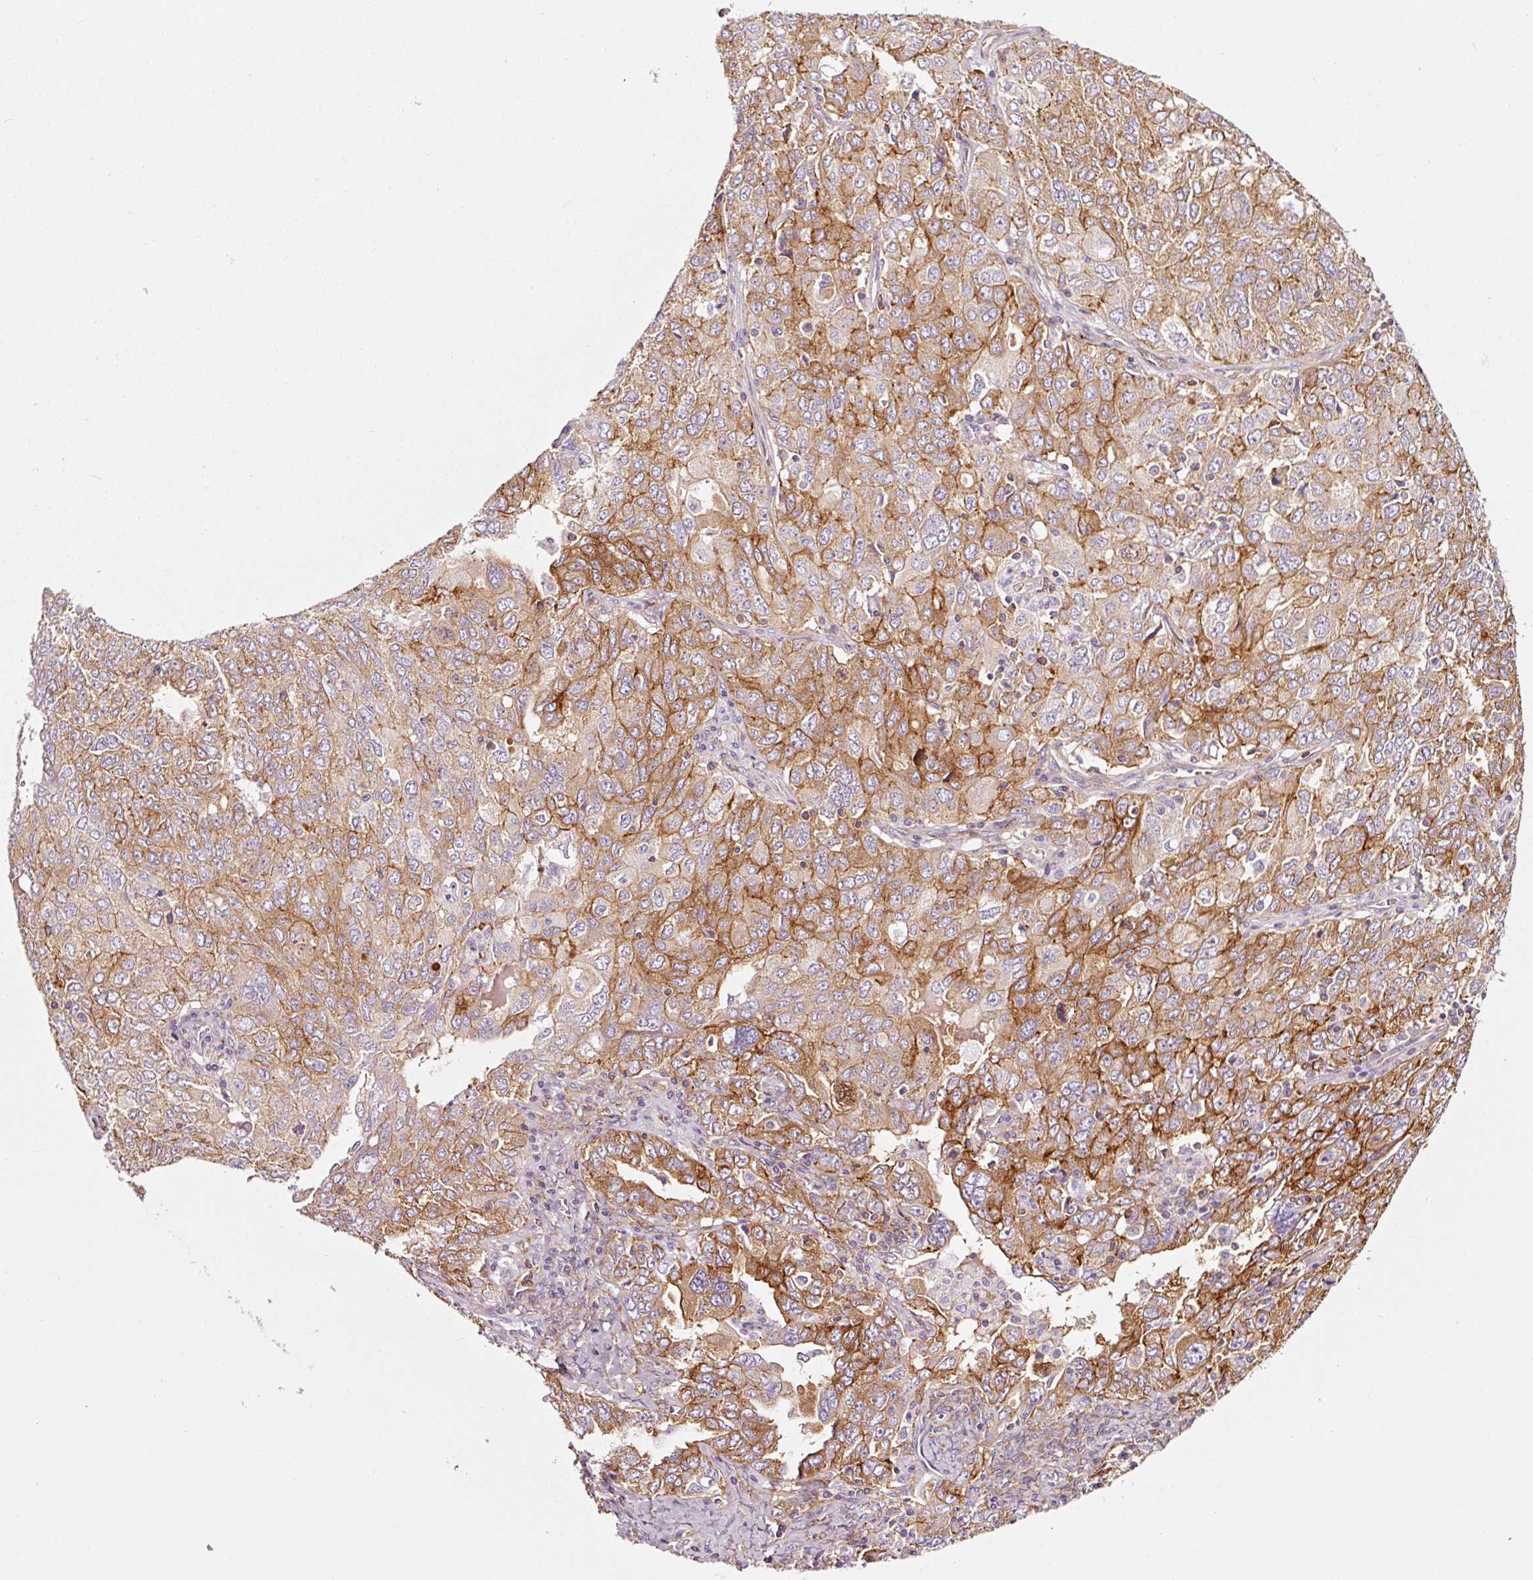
{"staining": {"intensity": "moderate", "quantity": ">75%", "location": "cytoplasmic/membranous"}, "tissue": "ovarian cancer", "cell_type": "Tumor cells", "image_type": "cancer", "snomed": [{"axis": "morphology", "description": "Carcinoma, endometroid"}, {"axis": "topography", "description": "Ovary"}], "caption": "Ovarian endometroid carcinoma stained for a protein (brown) displays moderate cytoplasmic/membranous positive staining in about >75% of tumor cells.", "gene": "ADD3", "patient": {"sex": "female", "age": 62}}